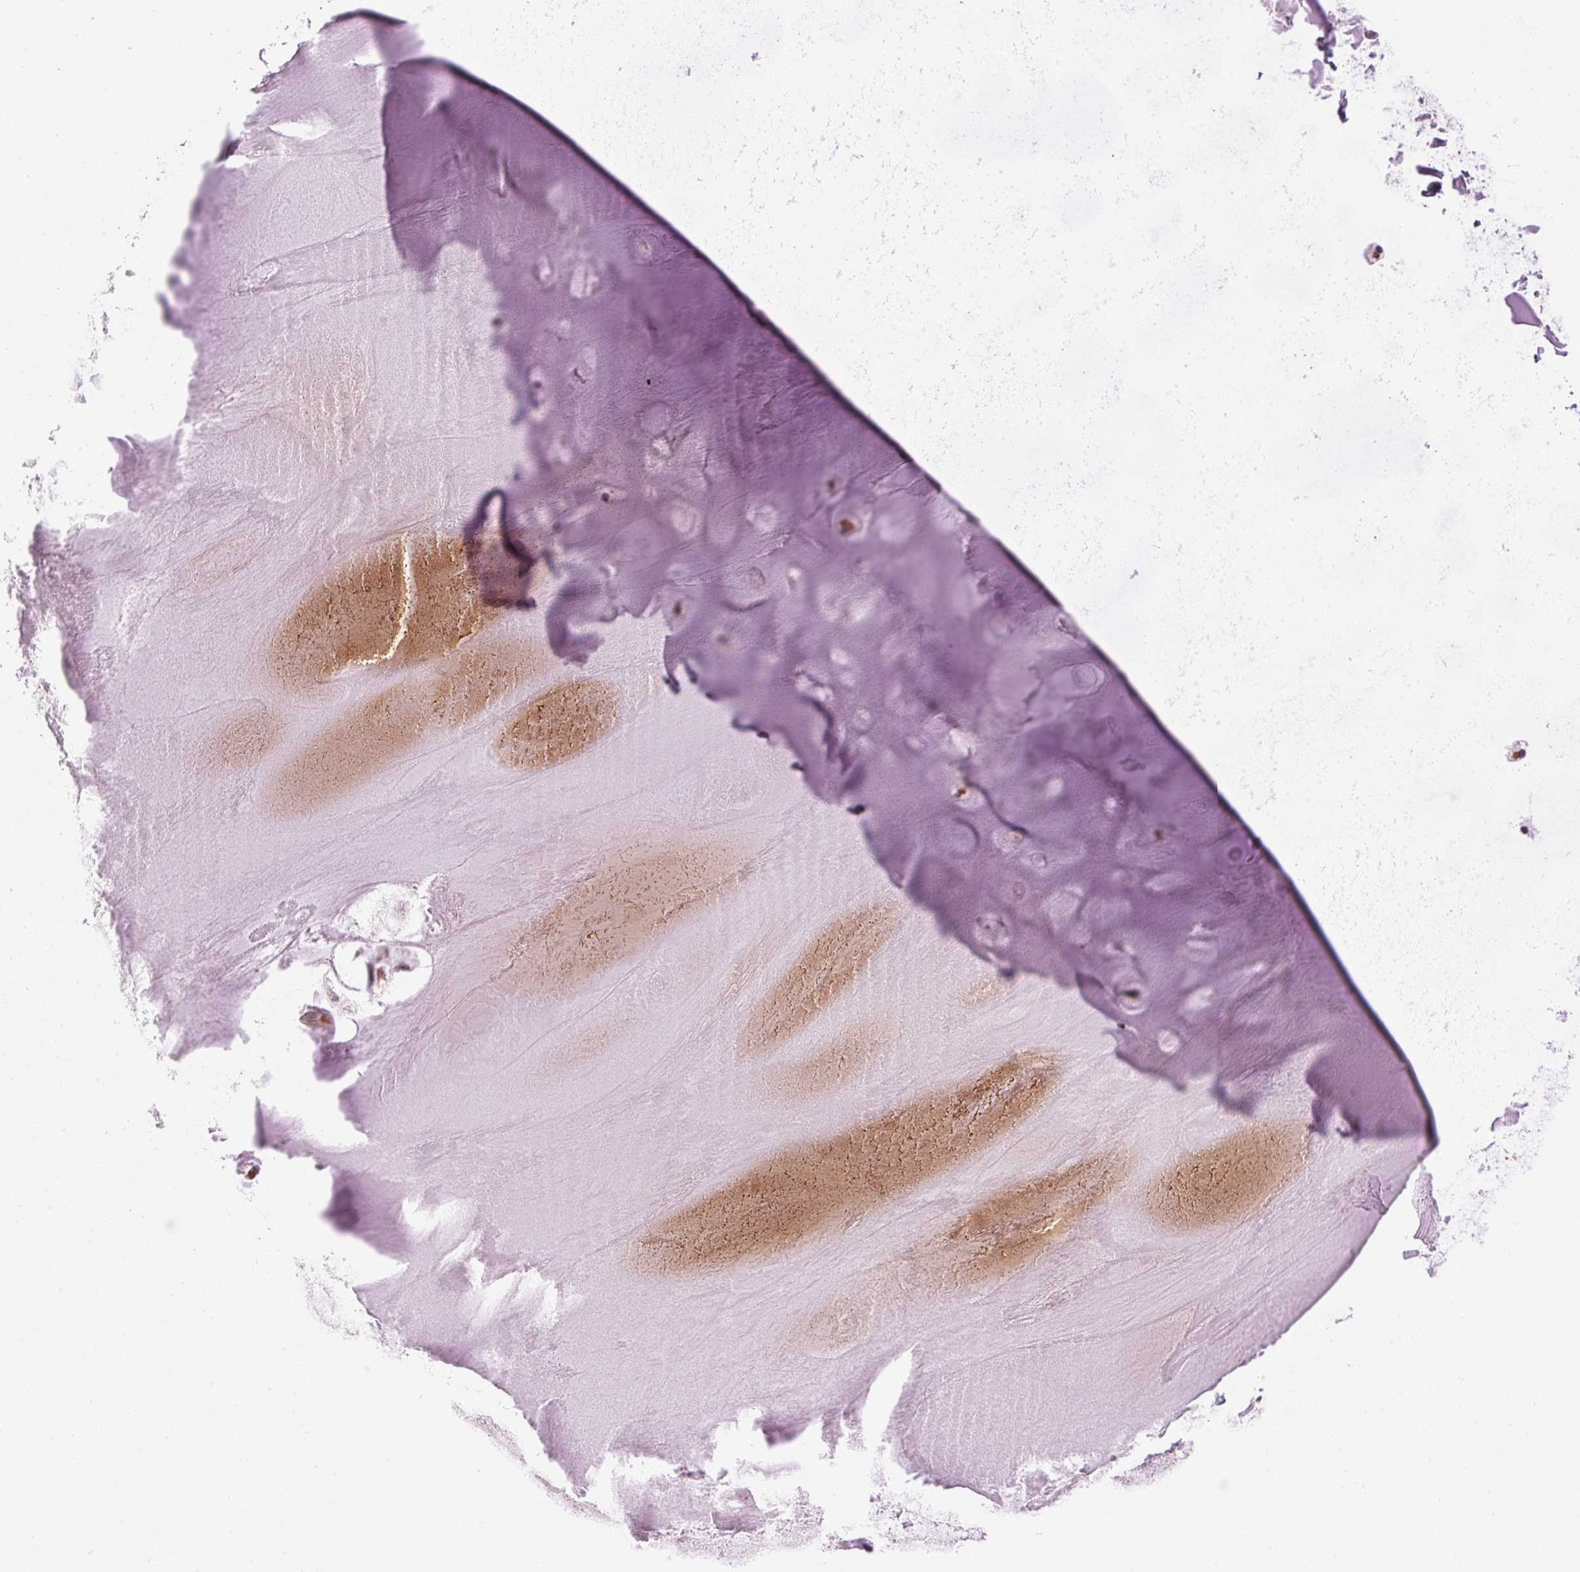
{"staining": {"intensity": "negative", "quantity": "none", "location": "none"}, "tissue": "adipose tissue", "cell_type": "Adipocytes", "image_type": "normal", "snomed": [{"axis": "morphology", "description": "Normal tissue, NOS"}, {"axis": "morphology", "description": "Squamous cell carcinoma, NOS"}, {"axis": "topography", "description": "Cartilage tissue"}, {"axis": "topography", "description": "Bronchus"}, {"axis": "topography", "description": "Lung"}], "caption": "IHC histopathology image of normal adipose tissue: adipose tissue stained with DAB demonstrates no significant protein staining in adipocytes. (DAB (3,3'-diaminobenzidine) immunohistochemistry with hematoxylin counter stain).", "gene": "GOLPH3", "patient": {"sex": "male", "age": 66}}